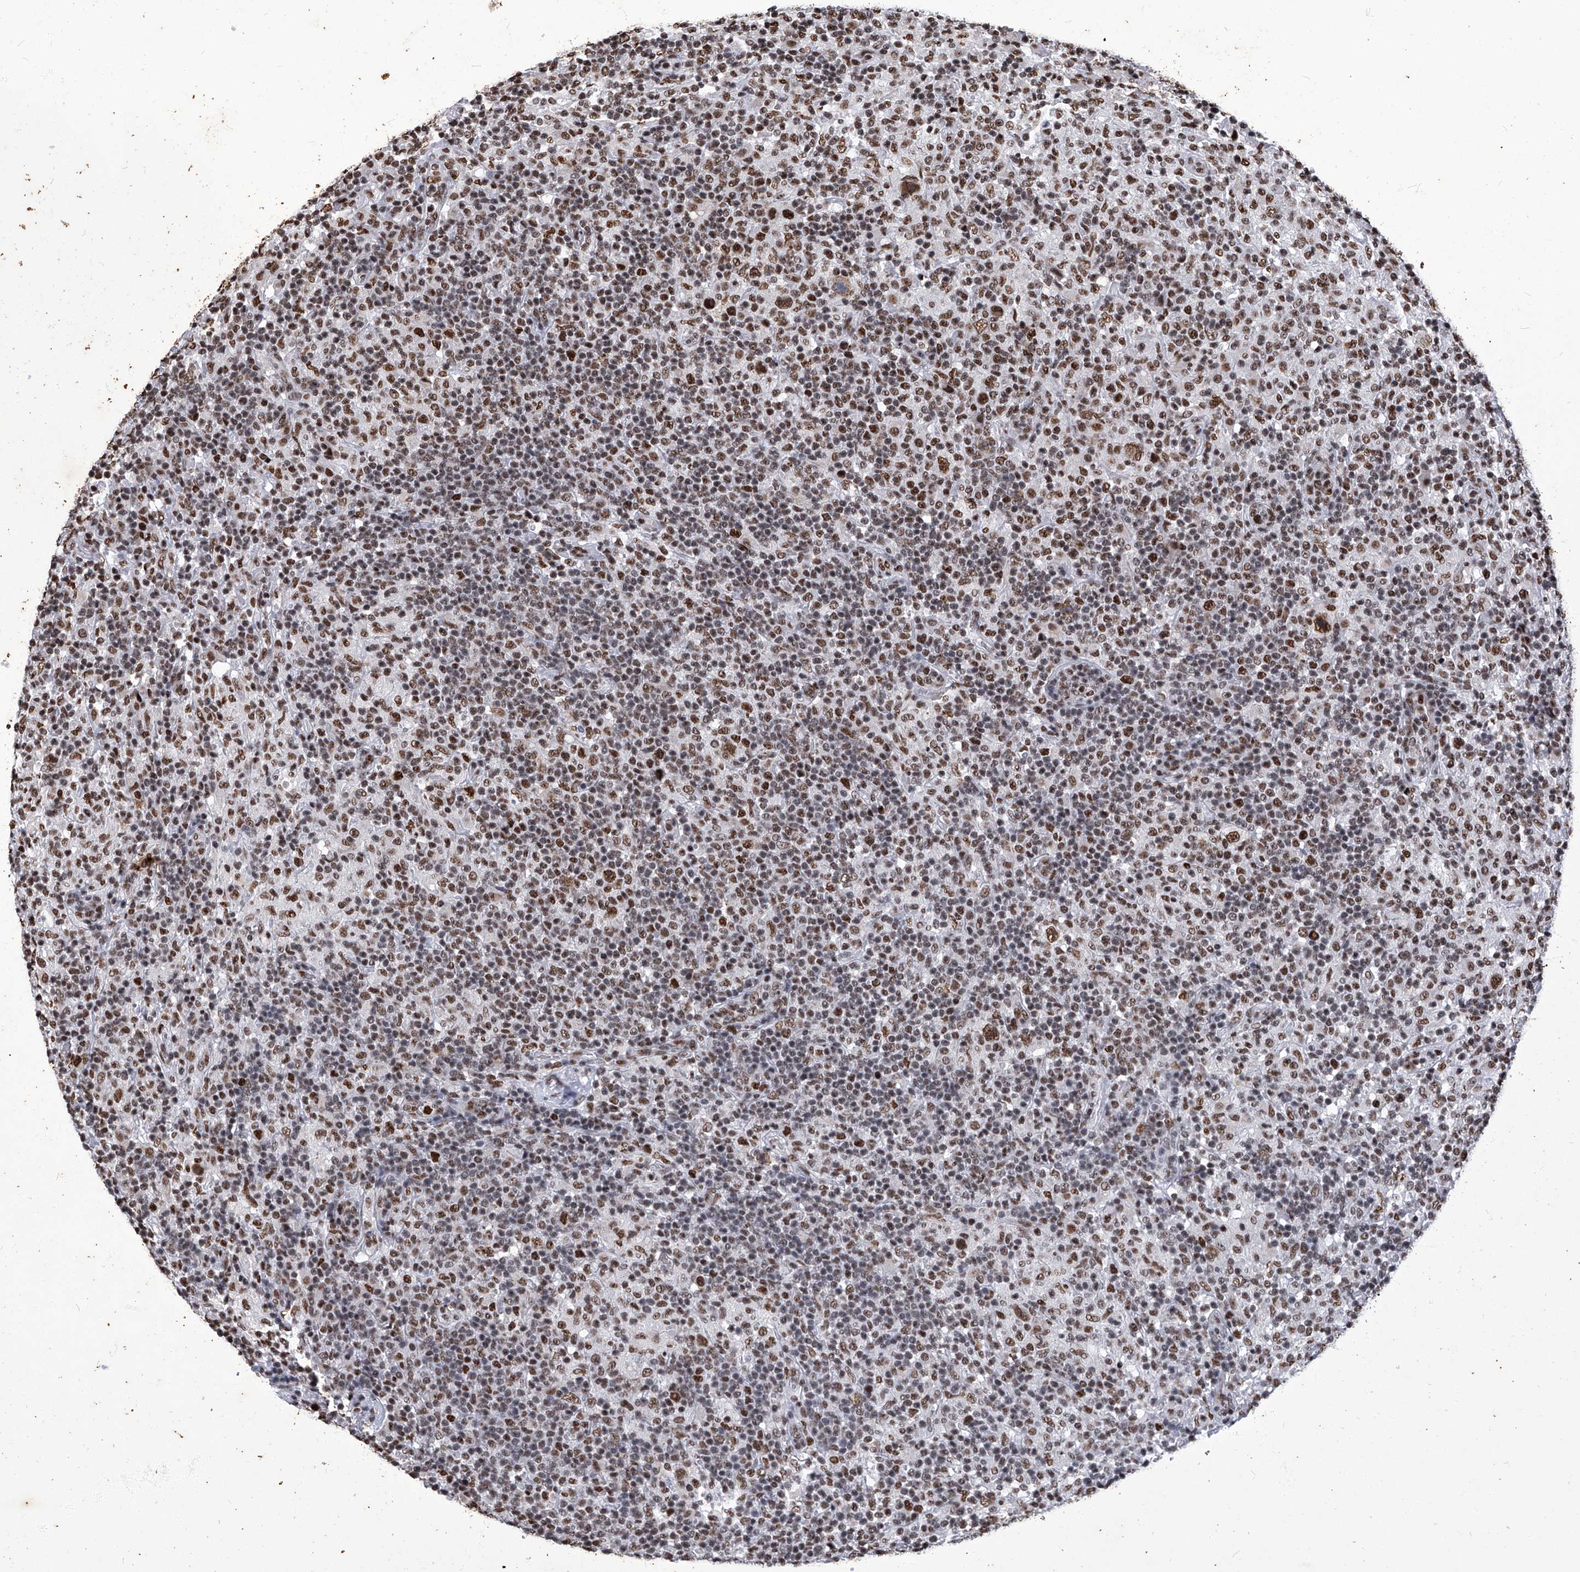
{"staining": {"intensity": "moderate", "quantity": ">75%", "location": "nuclear"}, "tissue": "lymphoma", "cell_type": "Tumor cells", "image_type": "cancer", "snomed": [{"axis": "morphology", "description": "Hodgkin's disease, NOS"}, {"axis": "topography", "description": "Lymph node"}], "caption": "This is a histology image of immunohistochemistry (IHC) staining of Hodgkin's disease, which shows moderate positivity in the nuclear of tumor cells.", "gene": "HBP1", "patient": {"sex": "male", "age": 70}}